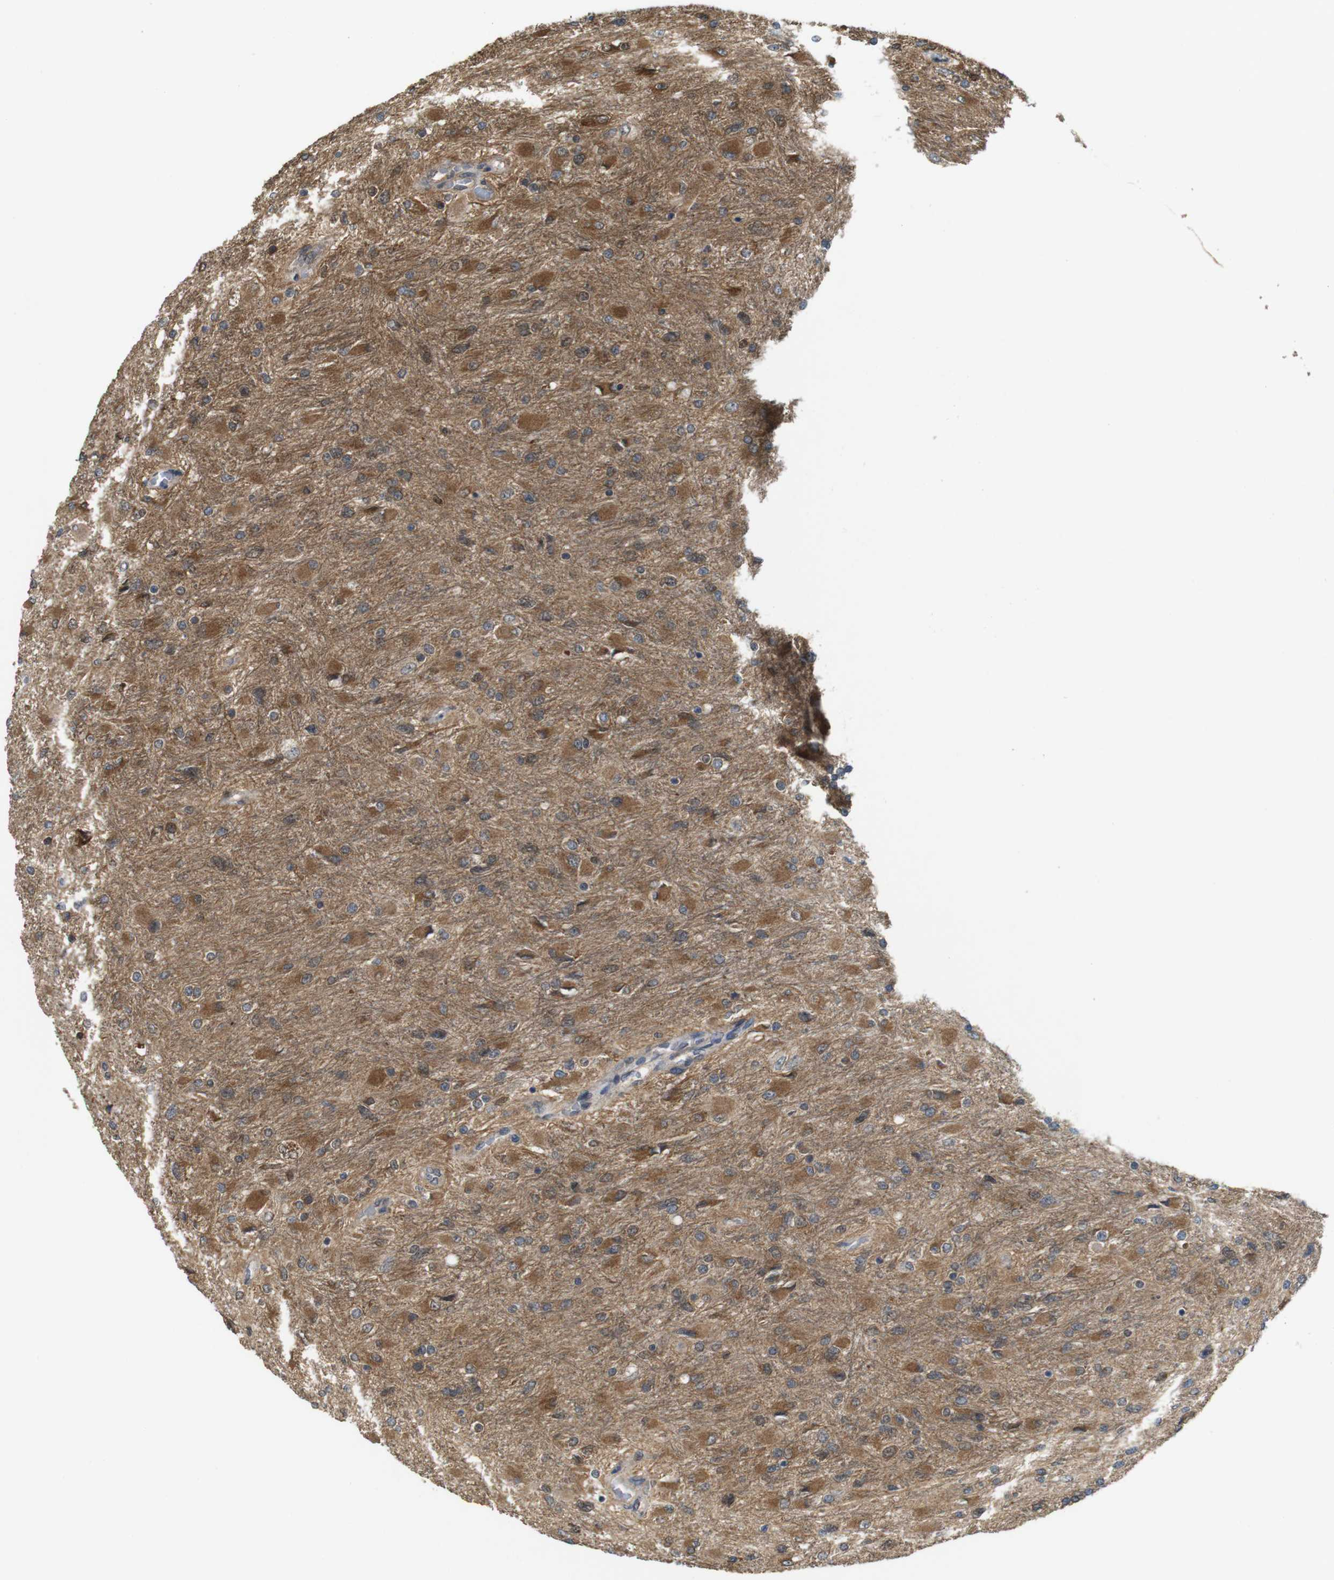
{"staining": {"intensity": "moderate", "quantity": ">75%", "location": "cytoplasmic/membranous"}, "tissue": "glioma", "cell_type": "Tumor cells", "image_type": "cancer", "snomed": [{"axis": "morphology", "description": "Glioma, malignant, High grade"}, {"axis": "topography", "description": "Cerebral cortex"}], "caption": "Protein staining by immunohistochemistry demonstrates moderate cytoplasmic/membranous staining in approximately >75% of tumor cells in glioma. (Stains: DAB (3,3'-diaminobenzidine) in brown, nuclei in blue, Microscopy: brightfield microscopy at high magnification).", "gene": "YWHAG", "patient": {"sex": "female", "age": 36}}